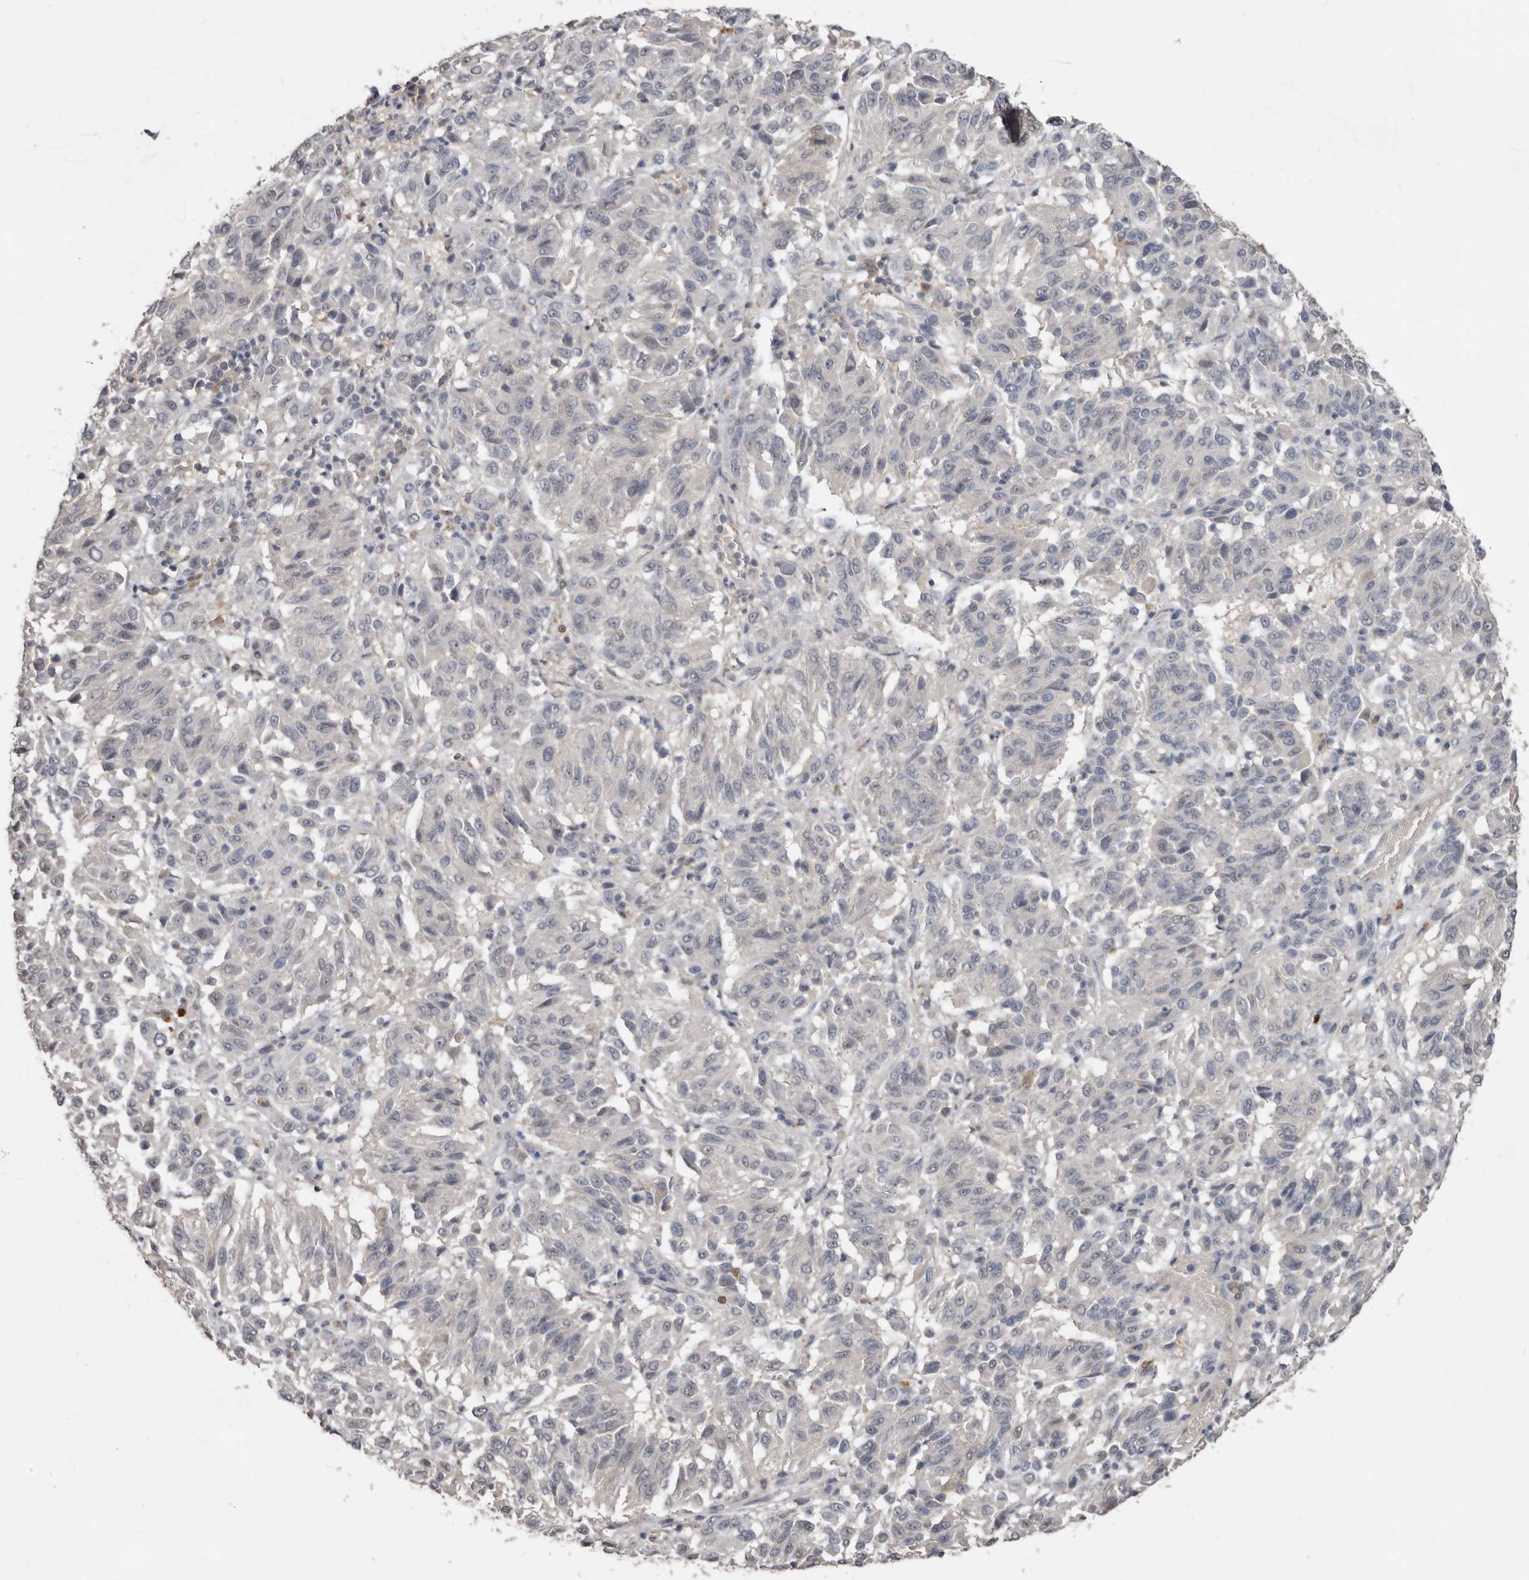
{"staining": {"intensity": "negative", "quantity": "none", "location": "none"}, "tissue": "melanoma", "cell_type": "Tumor cells", "image_type": "cancer", "snomed": [{"axis": "morphology", "description": "Malignant melanoma, NOS"}, {"axis": "topography", "description": "Skin"}], "caption": "DAB immunohistochemical staining of human melanoma demonstrates no significant staining in tumor cells.", "gene": "RBKS", "patient": {"sex": "female", "age": 82}}